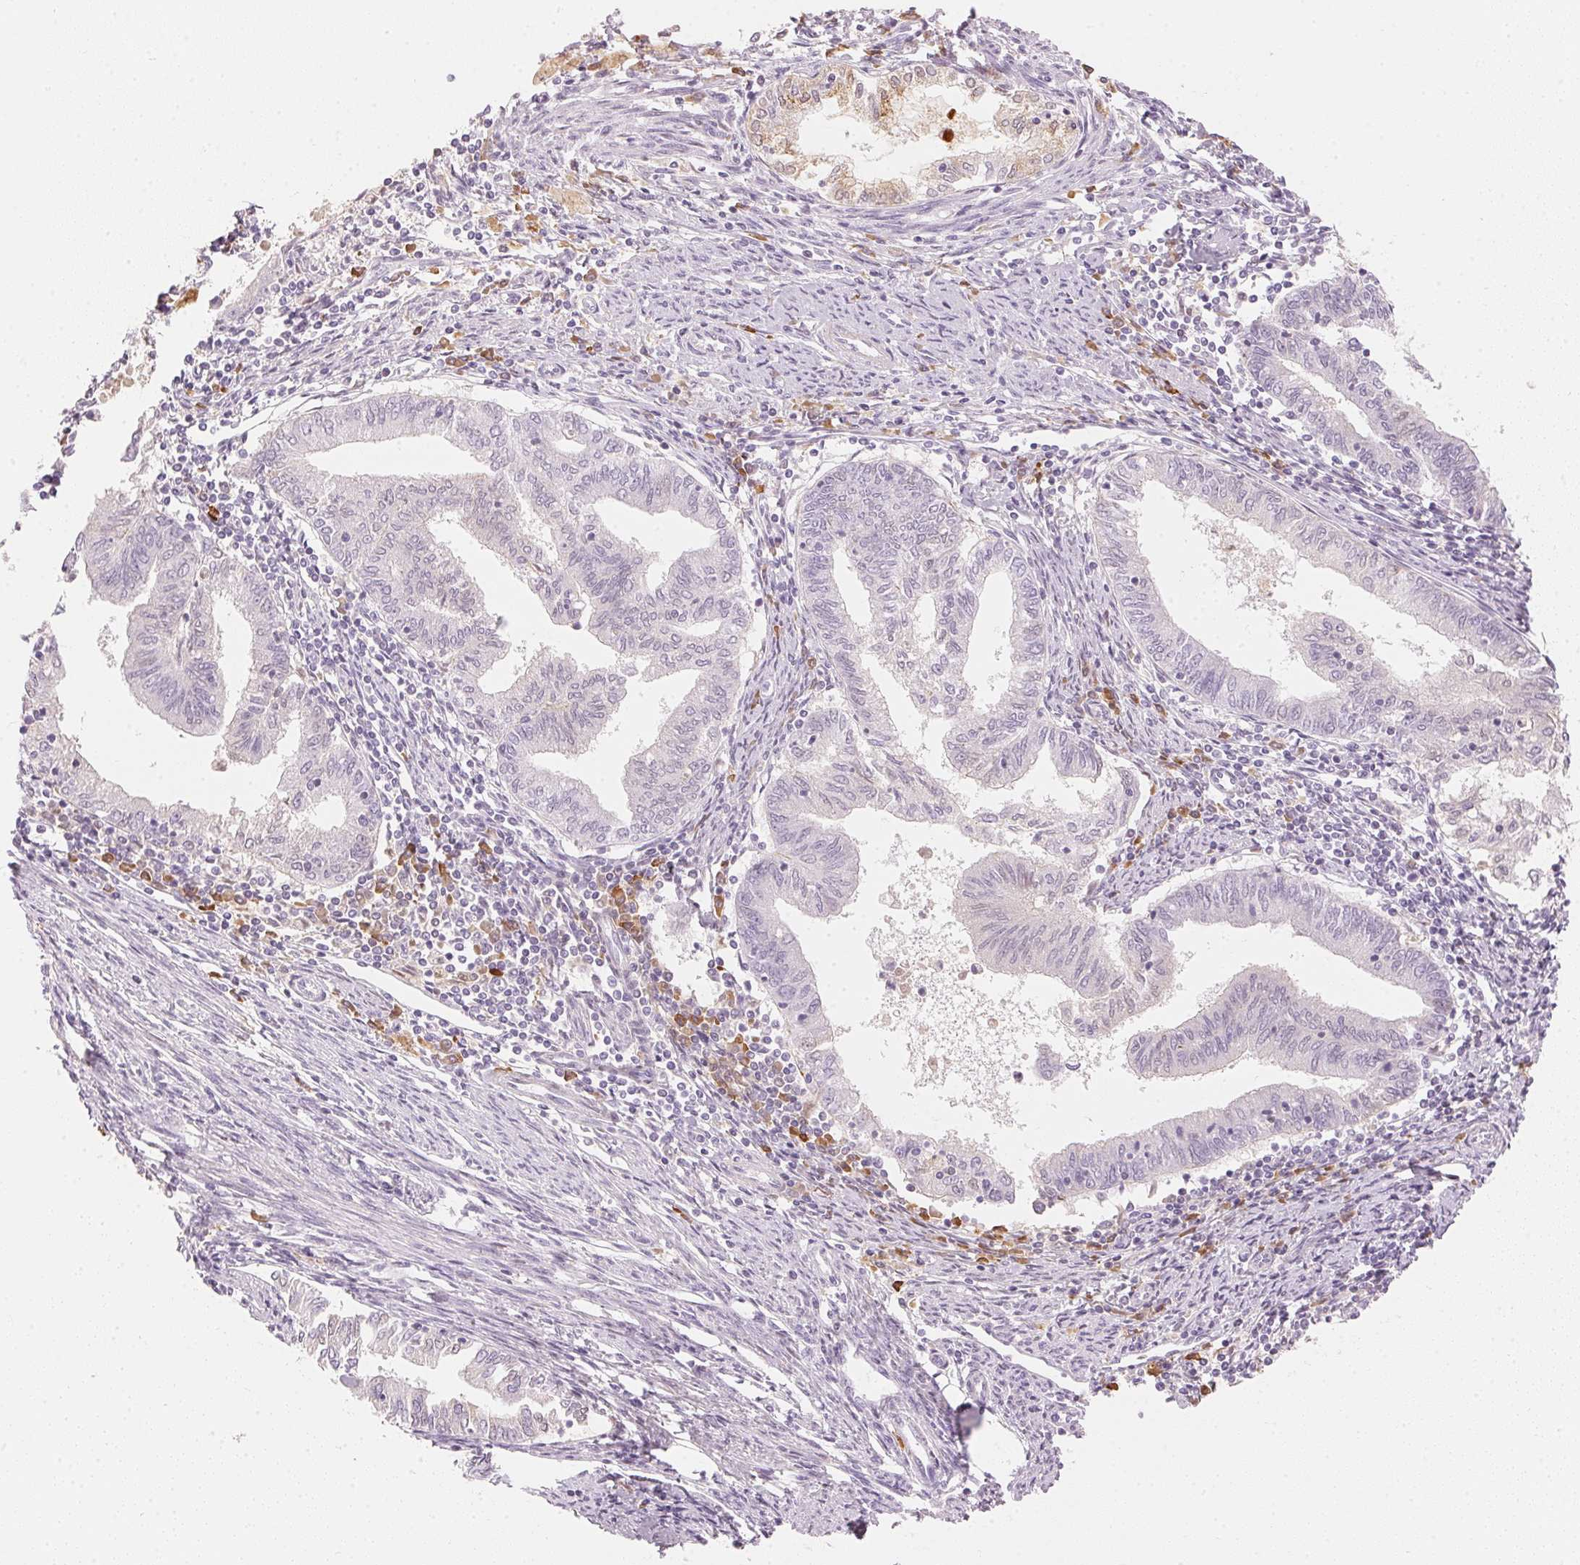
{"staining": {"intensity": "negative", "quantity": "none", "location": "none"}, "tissue": "endometrial cancer", "cell_type": "Tumor cells", "image_type": "cancer", "snomed": [{"axis": "morphology", "description": "Adenocarcinoma, NOS"}, {"axis": "topography", "description": "Endometrium"}], "caption": "Immunohistochemical staining of endometrial adenocarcinoma displays no significant expression in tumor cells.", "gene": "RMDN2", "patient": {"sex": "female", "age": 79}}